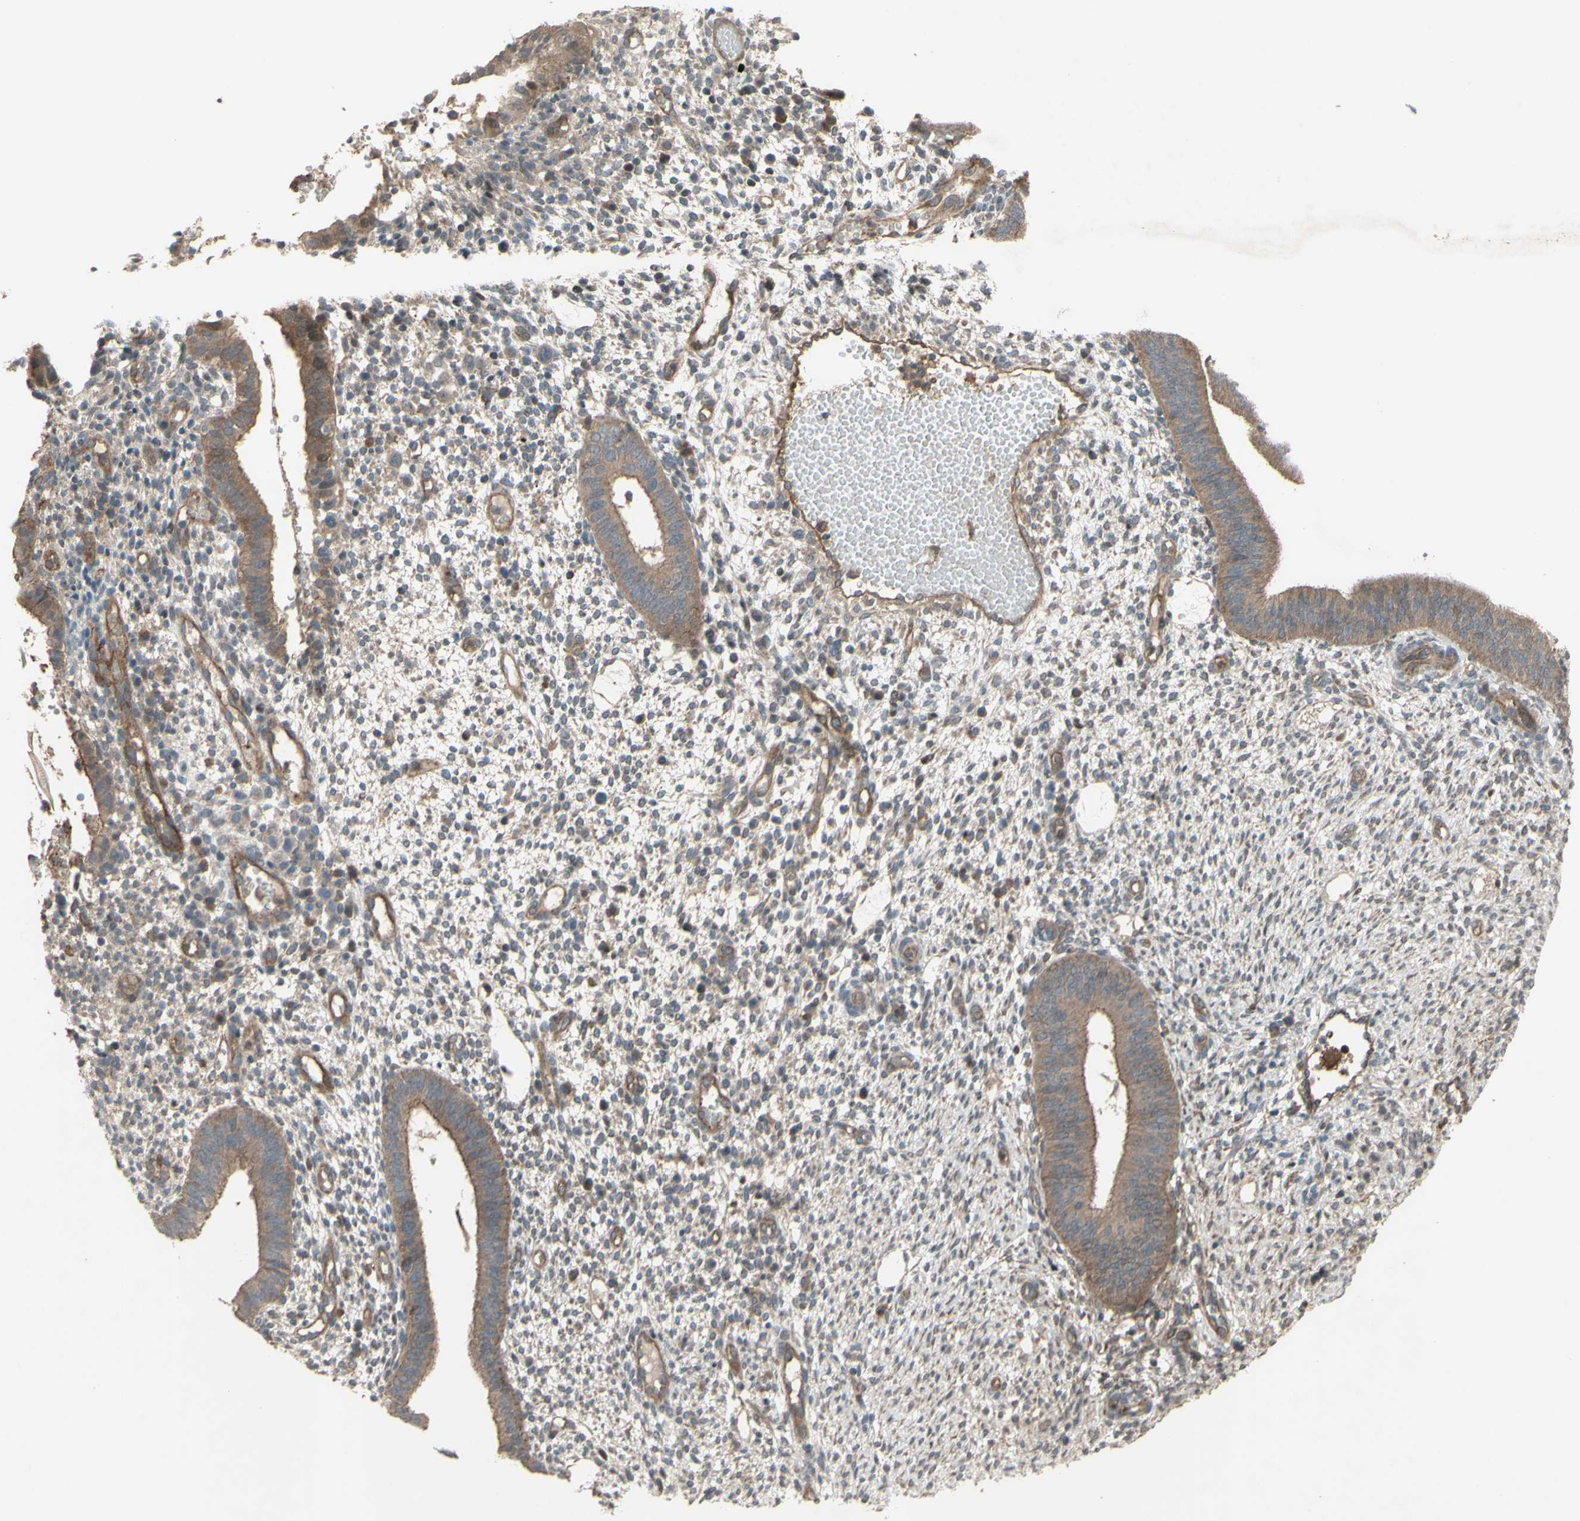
{"staining": {"intensity": "moderate", "quantity": ">75%", "location": "cytoplasmic/membranous"}, "tissue": "endometrium", "cell_type": "Cells in endometrial stroma", "image_type": "normal", "snomed": [{"axis": "morphology", "description": "Normal tissue, NOS"}, {"axis": "topography", "description": "Endometrium"}], "caption": "This is a histology image of immunohistochemistry (IHC) staining of benign endometrium, which shows moderate expression in the cytoplasmic/membranous of cells in endometrial stroma.", "gene": "SHROOM4", "patient": {"sex": "female", "age": 35}}